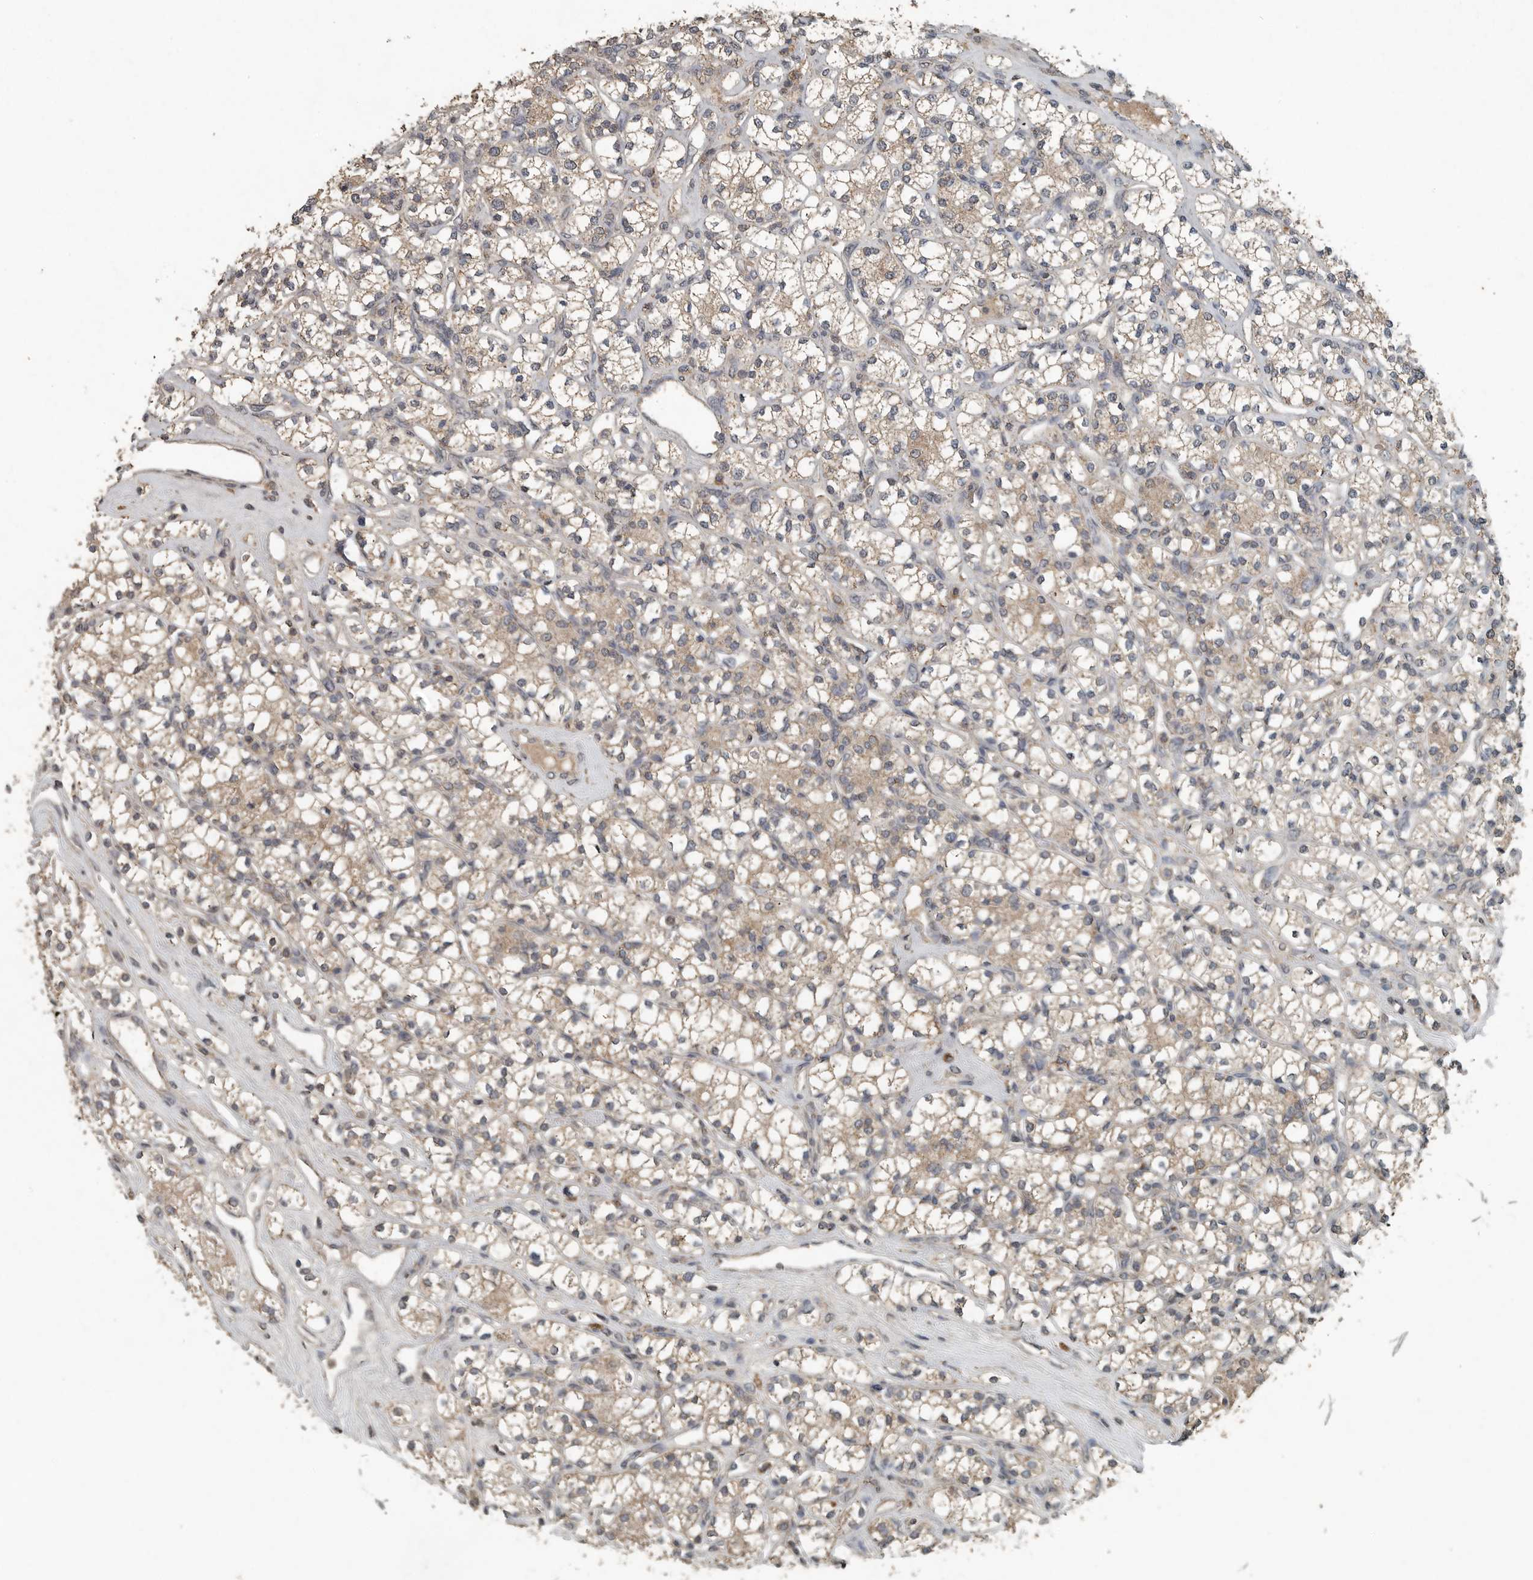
{"staining": {"intensity": "weak", "quantity": ">75%", "location": "cytoplasmic/membranous"}, "tissue": "renal cancer", "cell_type": "Tumor cells", "image_type": "cancer", "snomed": [{"axis": "morphology", "description": "Adenocarcinoma, NOS"}, {"axis": "topography", "description": "Kidney"}], "caption": "Immunohistochemistry (DAB (3,3'-diaminobenzidine)) staining of renal adenocarcinoma reveals weak cytoplasmic/membranous protein expression in approximately >75% of tumor cells. Nuclei are stained in blue.", "gene": "IL6ST", "patient": {"sex": "male", "age": 77}}